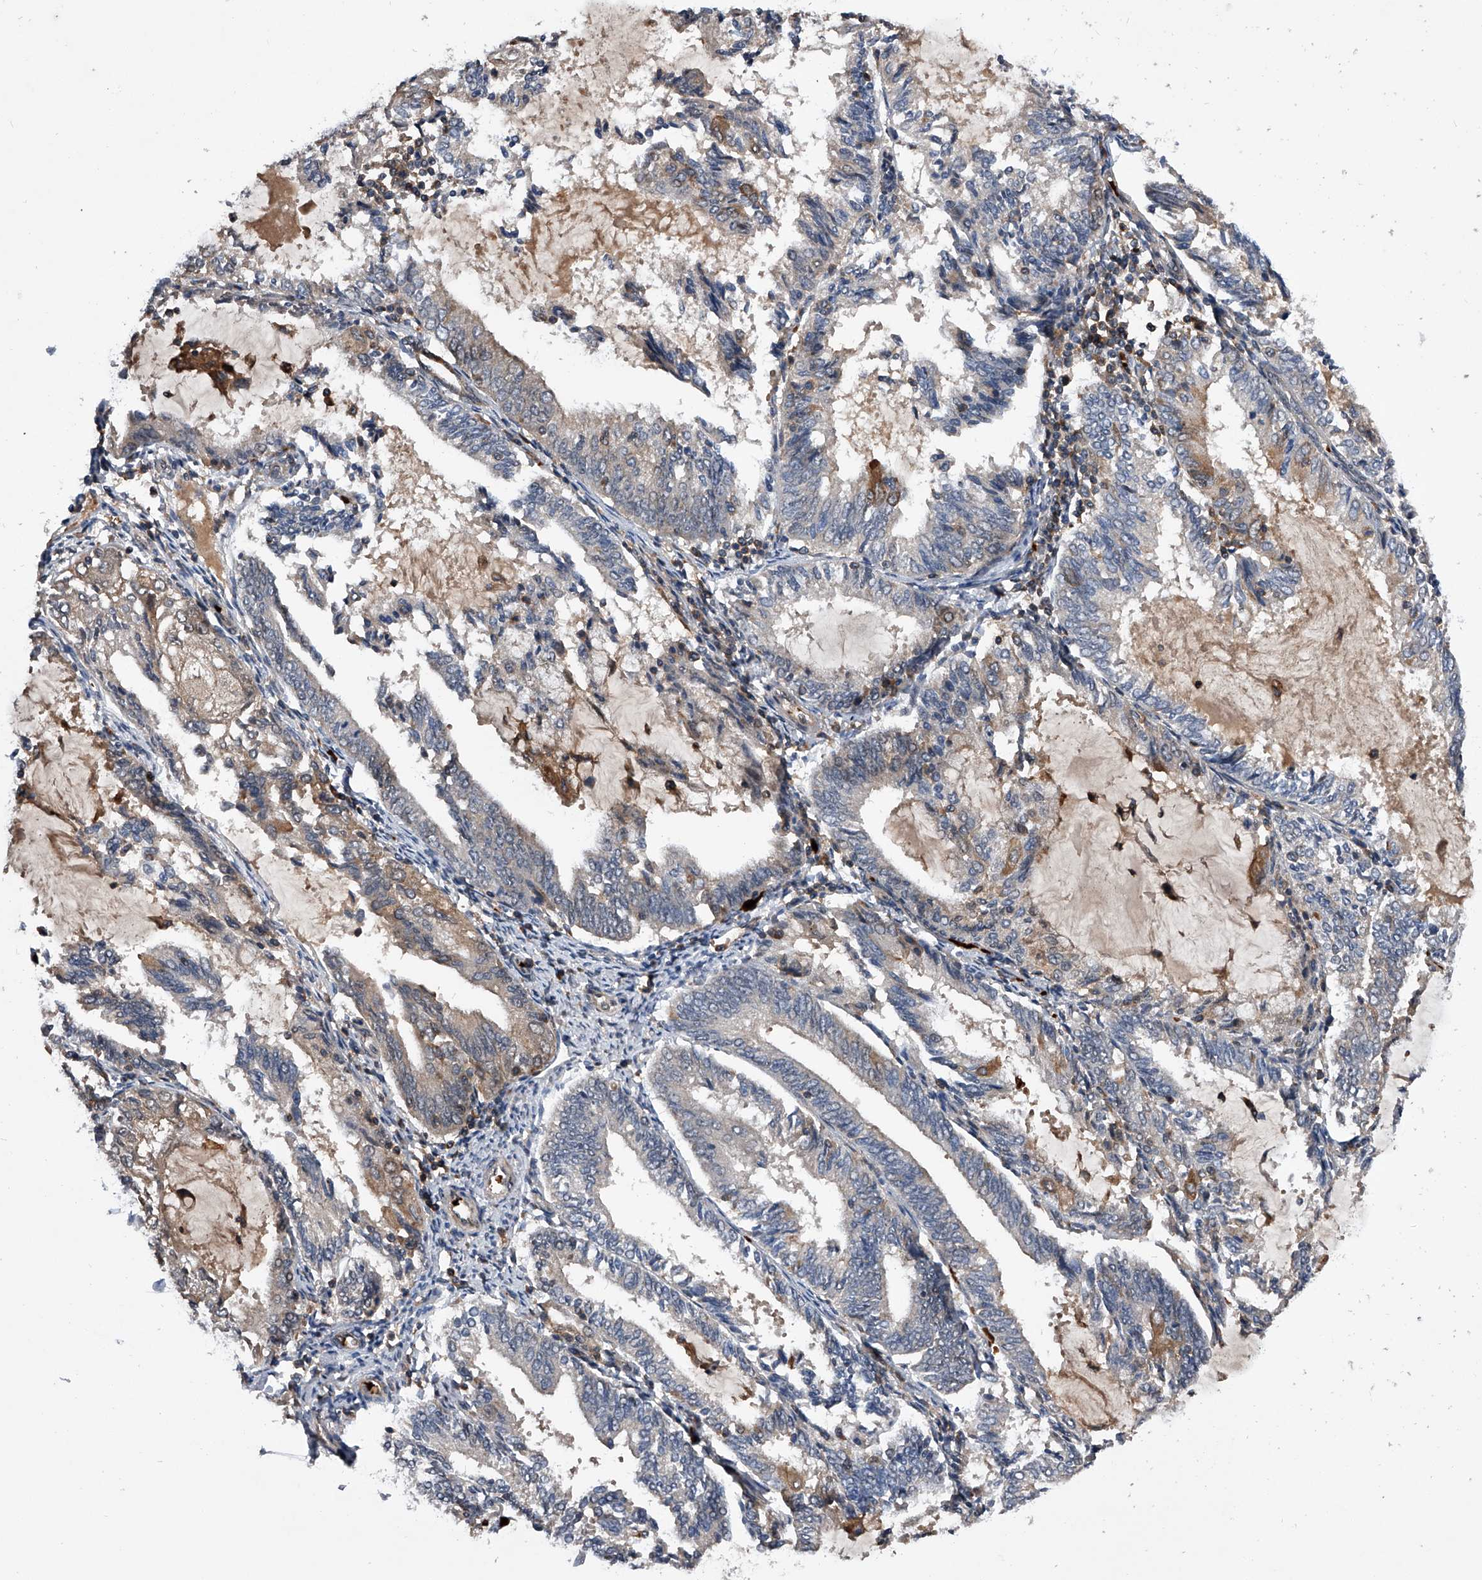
{"staining": {"intensity": "weak", "quantity": "<25%", "location": "cytoplasmic/membranous"}, "tissue": "endometrial cancer", "cell_type": "Tumor cells", "image_type": "cancer", "snomed": [{"axis": "morphology", "description": "Adenocarcinoma, NOS"}, {"axis": "topography", "description": "Endometrium"}], "caption": "DAB (3,3'-diaminobenzidine) immunohistochemical staining of endometrial cancer demonstrates no significant expression in tumor cells.", "gene": "ZNF30", "patient": {"sex": "female", "age": 81}}